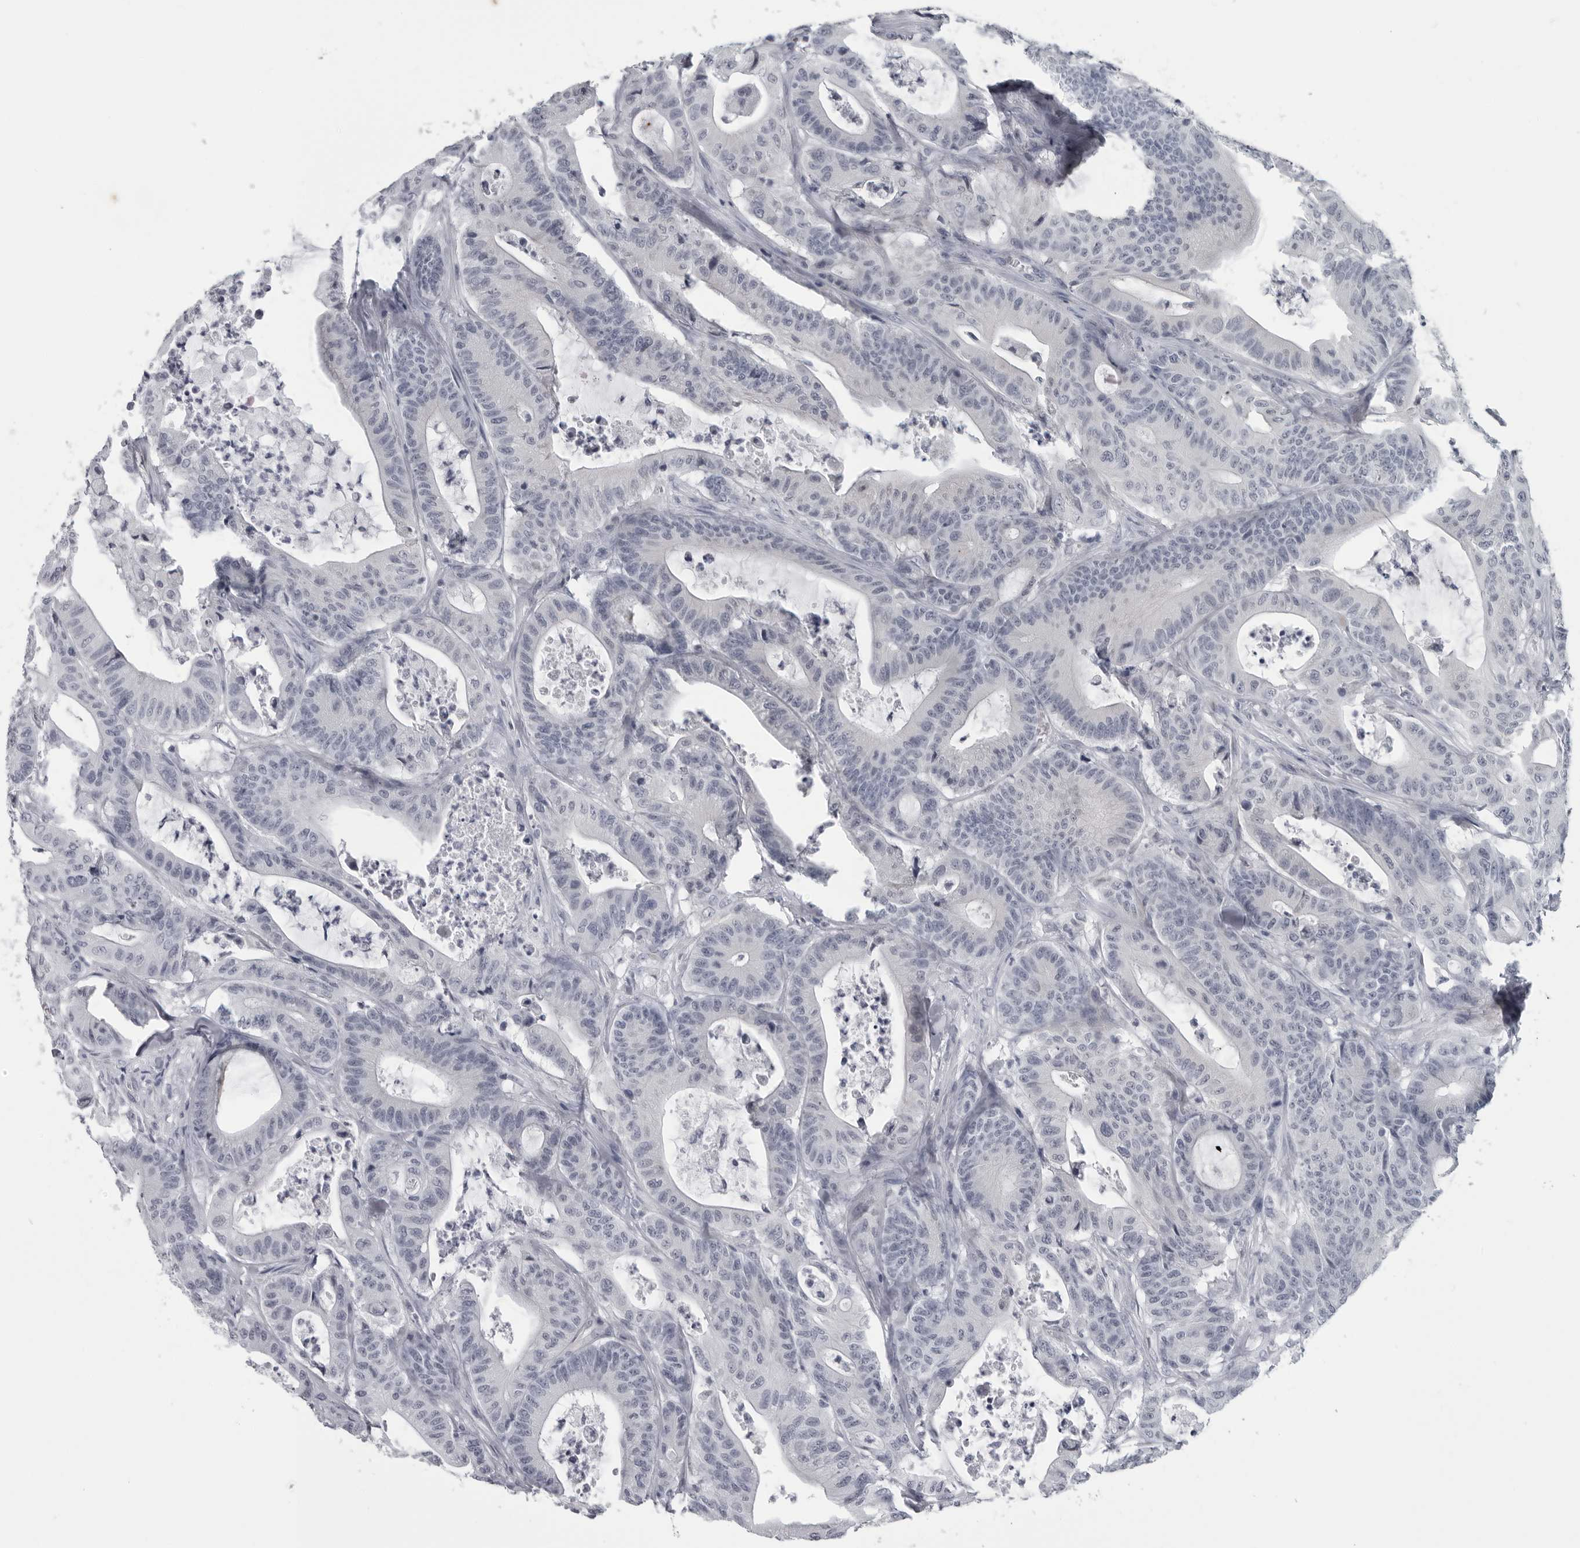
{"staining": {"intensity": "negative", "quantity": "none", "location": "none"}, "tissue": "colorectal cancer", "cell_type": "Tumor cells", "image_type": "cancer", "snomed": [{"axis": "morphology", "description": "Adenocarcinoma, NOS"}, {"axis": "topography", "description": "Colon"}], "caption": "Human adenocarcinoma (colorectal) stained for a protein using IHC demonstrates no expression in tumor cells.", "gene": "OPLAH", "patient": {"sex": "female", "age": 84}}